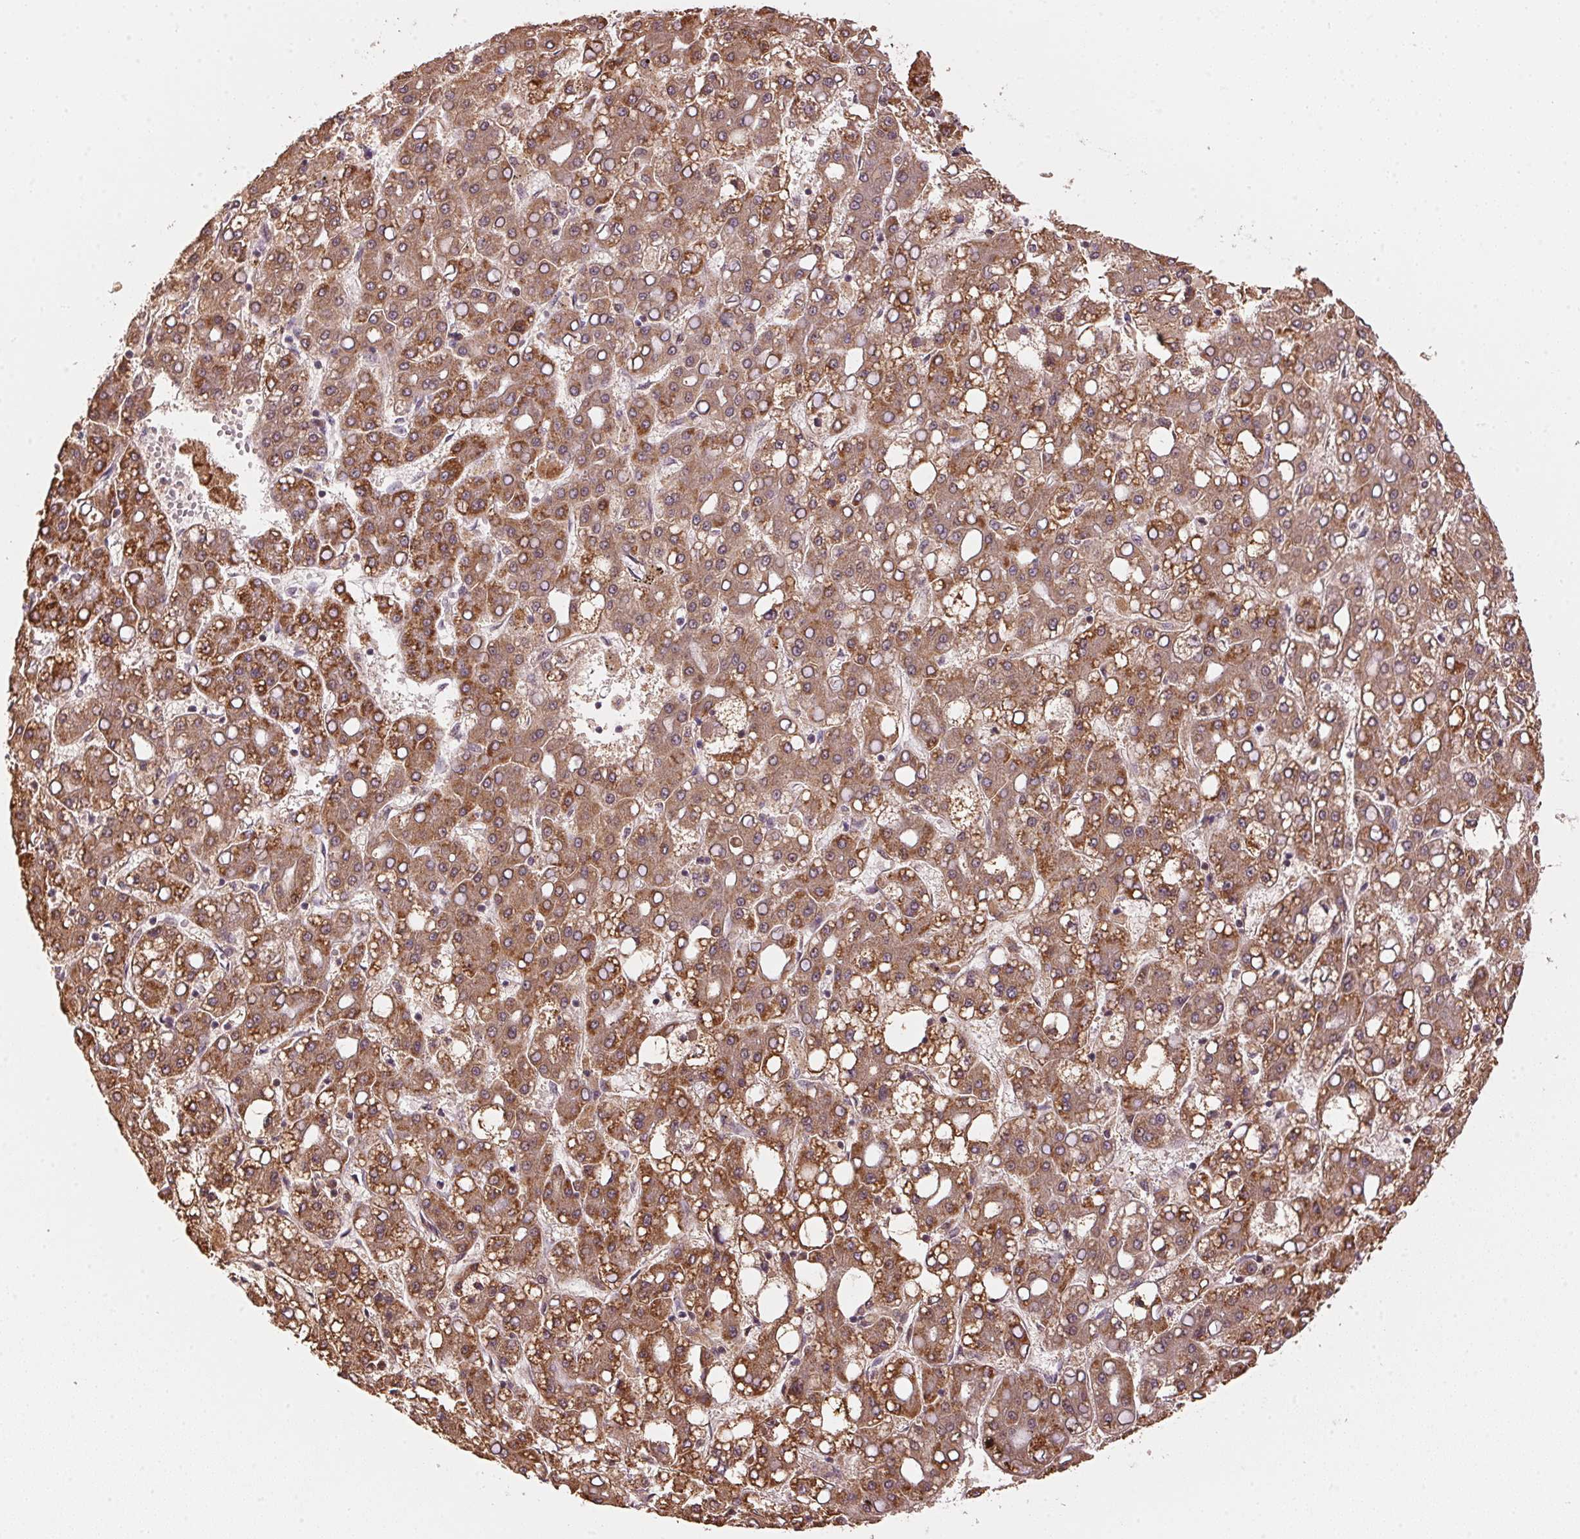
{"staining": {"intensity": "moderate", "quantity": ">75%", "location": "cytoplasmic/membranous"}, "tissue": "liver cancer", "cell_type": "Tumor cells", "image_type": "cancer", "snomed": [{"axis": "morphology", "description": "Carcinoma, Hepatocellular, NOS"}, {"axis": "topography", "description": "Liver"}], "caption": "Protein staining of liver cancer tissue shows moderate cytoplasmic/membranous staining in approximately >75% of tumor cells. (DAB (3,3'-diaminobenzidine) IHC, brown staining for protein, blue staining for nuclei).", "gene": "ARHGAP6", "patient": {"sex": "male", "age": 65}}